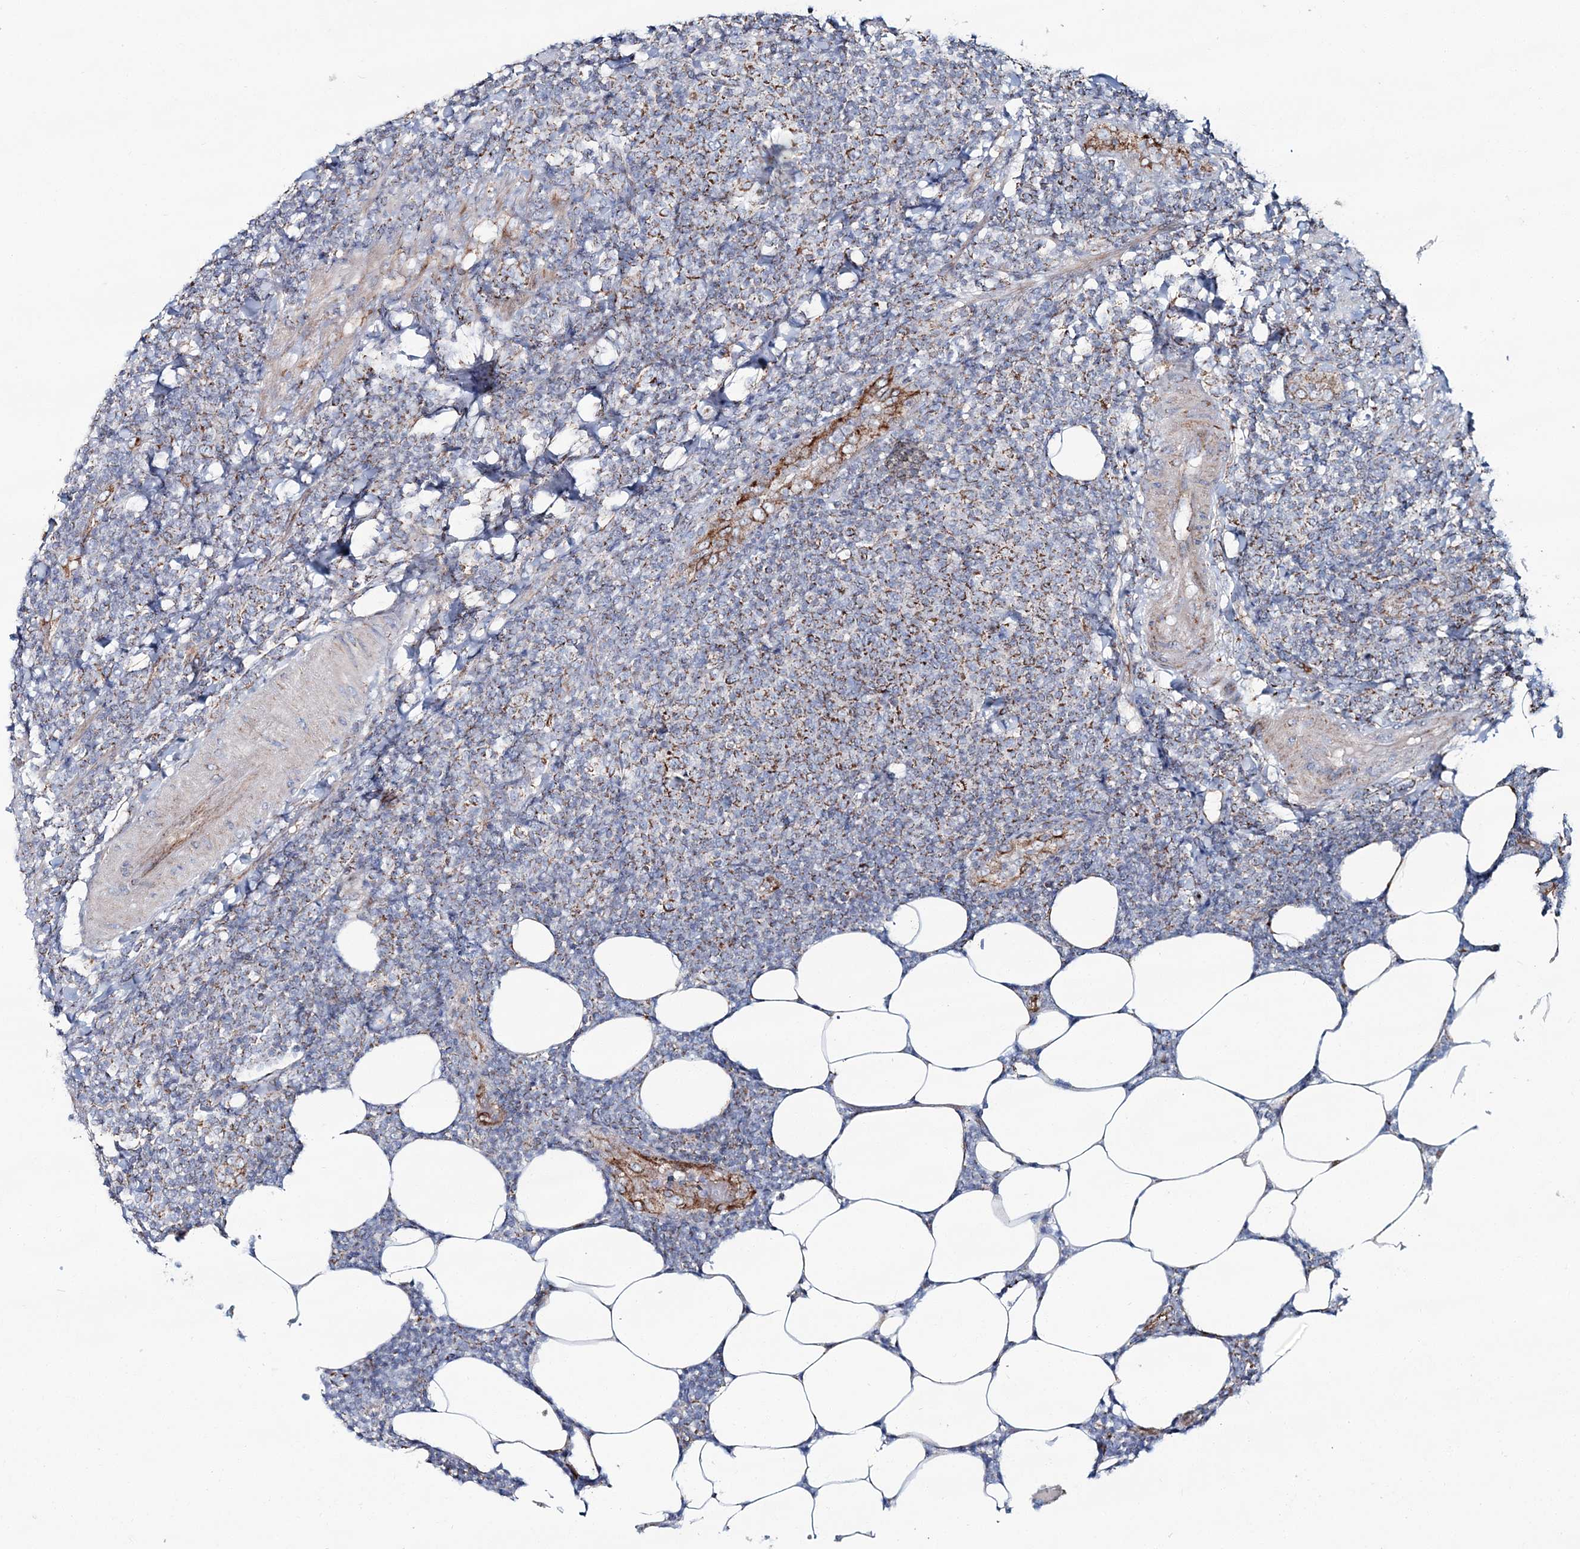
{"staining": {"intensity": "moderate", "quantity": "25%-75%", "location": "cytoplasmic/membranous"}, "tissue": "lymphoma", "cell_type": "Tumor cells", "image_type": "cancer", "snomed": [{"axis": "morphology", "description": "Malignant lymphoma, non-Hodgkin's type, Low grade"}, {"axis": "topography", "description": "Lymph node"}], "caption": "Immunohistochemical staining of lymphoma demonstrates medium levels of moderate cytoplasmic/membranous protein positivity in approximately 25%-75% of tumor cells. The staining was performed using DAB (3,3'-diaminobenzidine) to visualize the protein expression in brown, while the nuclei were stained in blue with hematoxylin (Magnification: 20x).", "gene": "ARHGAP6", "patient": {"sex": "male", "age": 66}}